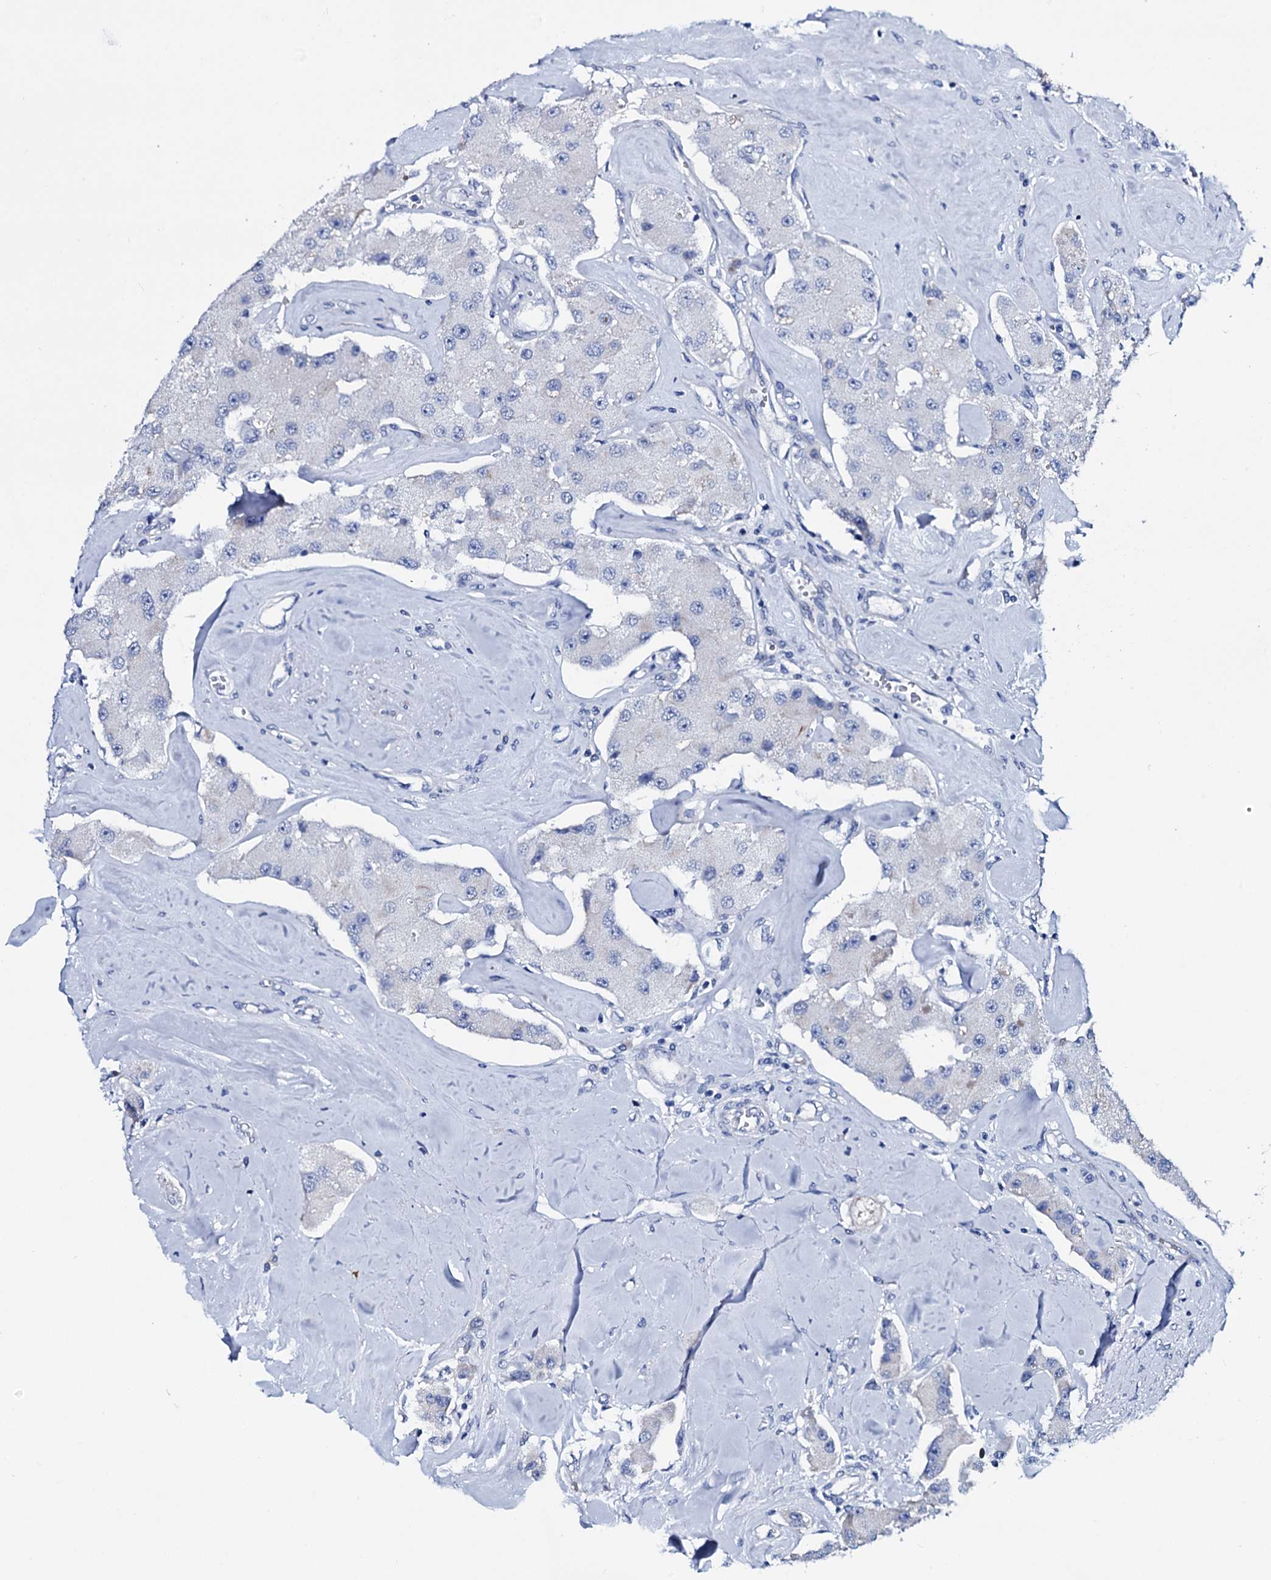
{"staining": {"intensity": "negative", "quantity": "none", "location": "none"}, "tissue": "carcinoid", "cell_type": "Tumor cells", "image_type": "cancer", "snomed": [{"axis": "morphology", "description": "Carcinoid, malignant, NOS"}, {"axis": "topography", "description": "Pancreas"}], "caption": "High magnification brightfield microscopy of malignant carcinoid stained with DAB (3,3'-diaminobenzidine) (brown) and counterstained with hematoxylin (blue): tumor cells show no significant positivity.", "gene": "GYS2", "patient": {"sex": "male", "age": 41}}